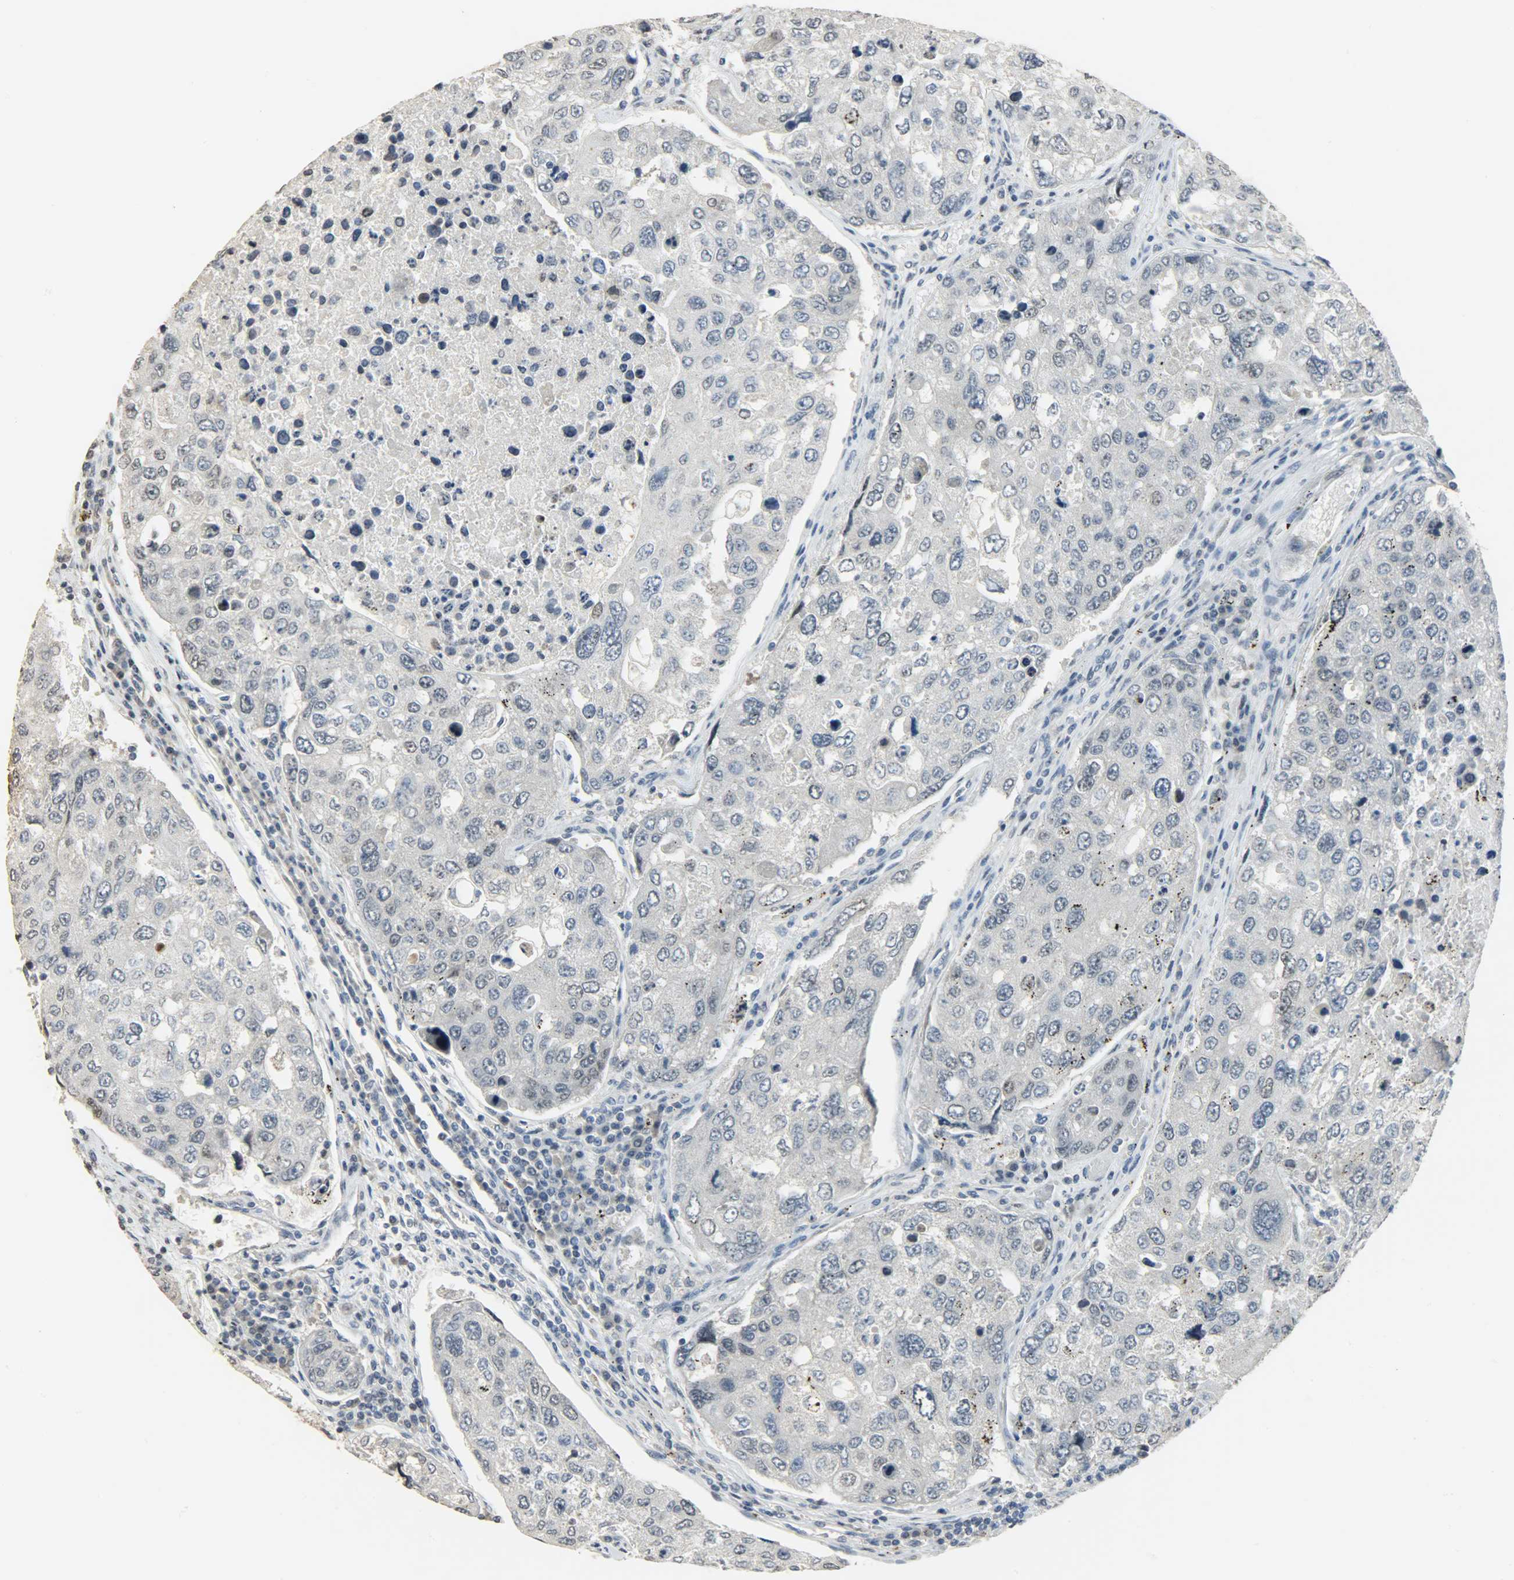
{"staining": {"intensity": "weak", "quantity": "<25%", "location": "nuclear"}, "tissue": "urothelial cancer", "cell_type": "Tumor cells", "image_type": "cancer", "snomed": [{"axis": "morphology", "description": "Urothelial carcinoma, High grade"}, {"axis": "topography", "description": "Lymph node"}, {"axis": "topography", "description": "Urinary bladder"}], "caption": "Tumor cells show no significant protein positivity in urothelial carcinoma (high-grade).", "gene": "DNAJB6", "patient": {"sex": "male", "age": 51}}